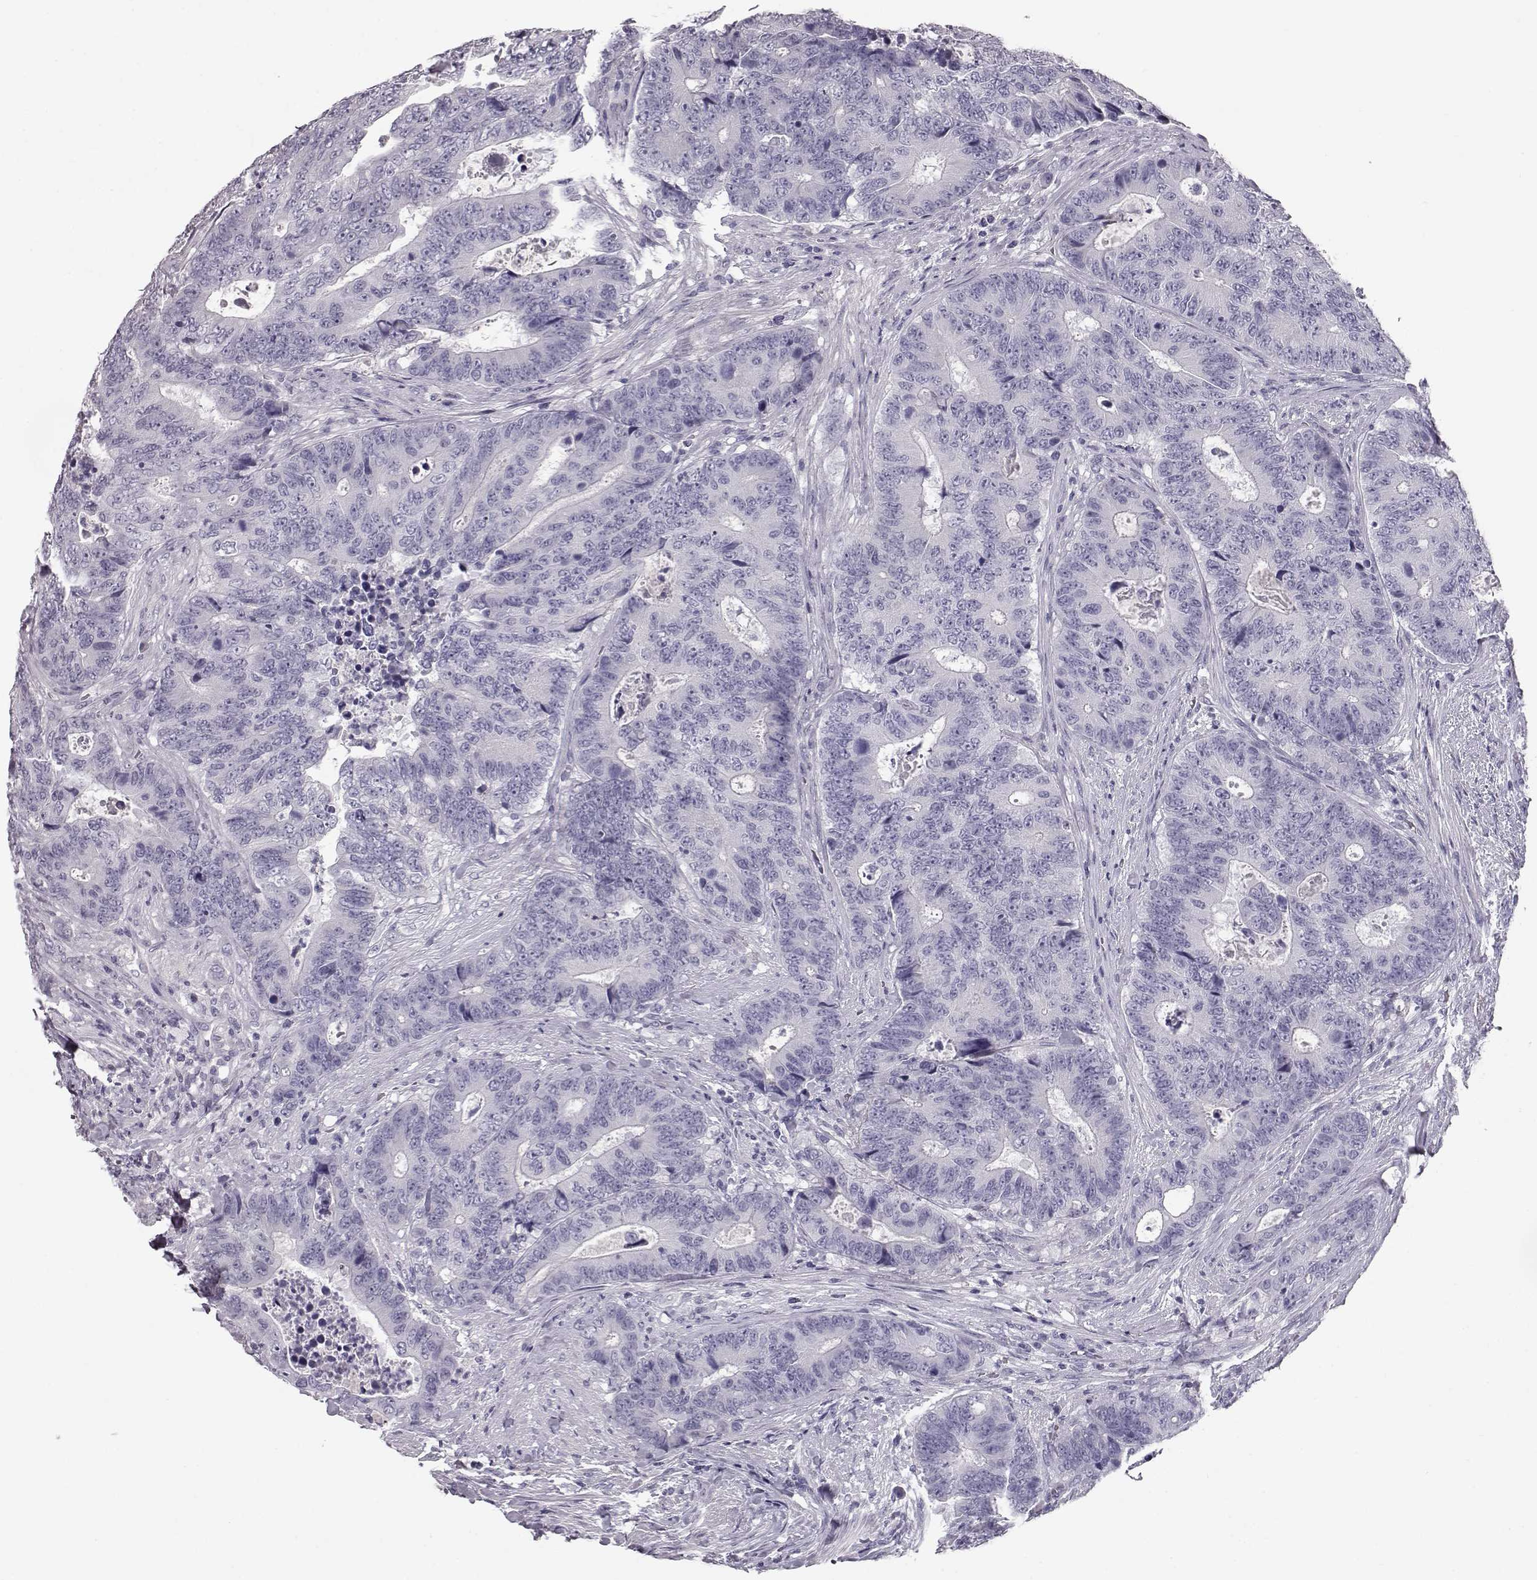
{"staining": {"intensity": "negative", "quantity": "none", "location": "none"}, "tissue": "colorectal cancer", "cell_type": "Tumor cells", "image_type": "cancer", "snomed": [{"axis": "morphology", "description": "Adenocarcinoma, NOS"}, {"axis": "topography", "description": "Colon"}], "caption": "This is an immunohistochemistry (IHC) histopathology image of human colorectal adenocarcinoma. There is no expression in tumor cells.", "gene": "CCL19", "patient": {"sex": "female", "age": 48}}